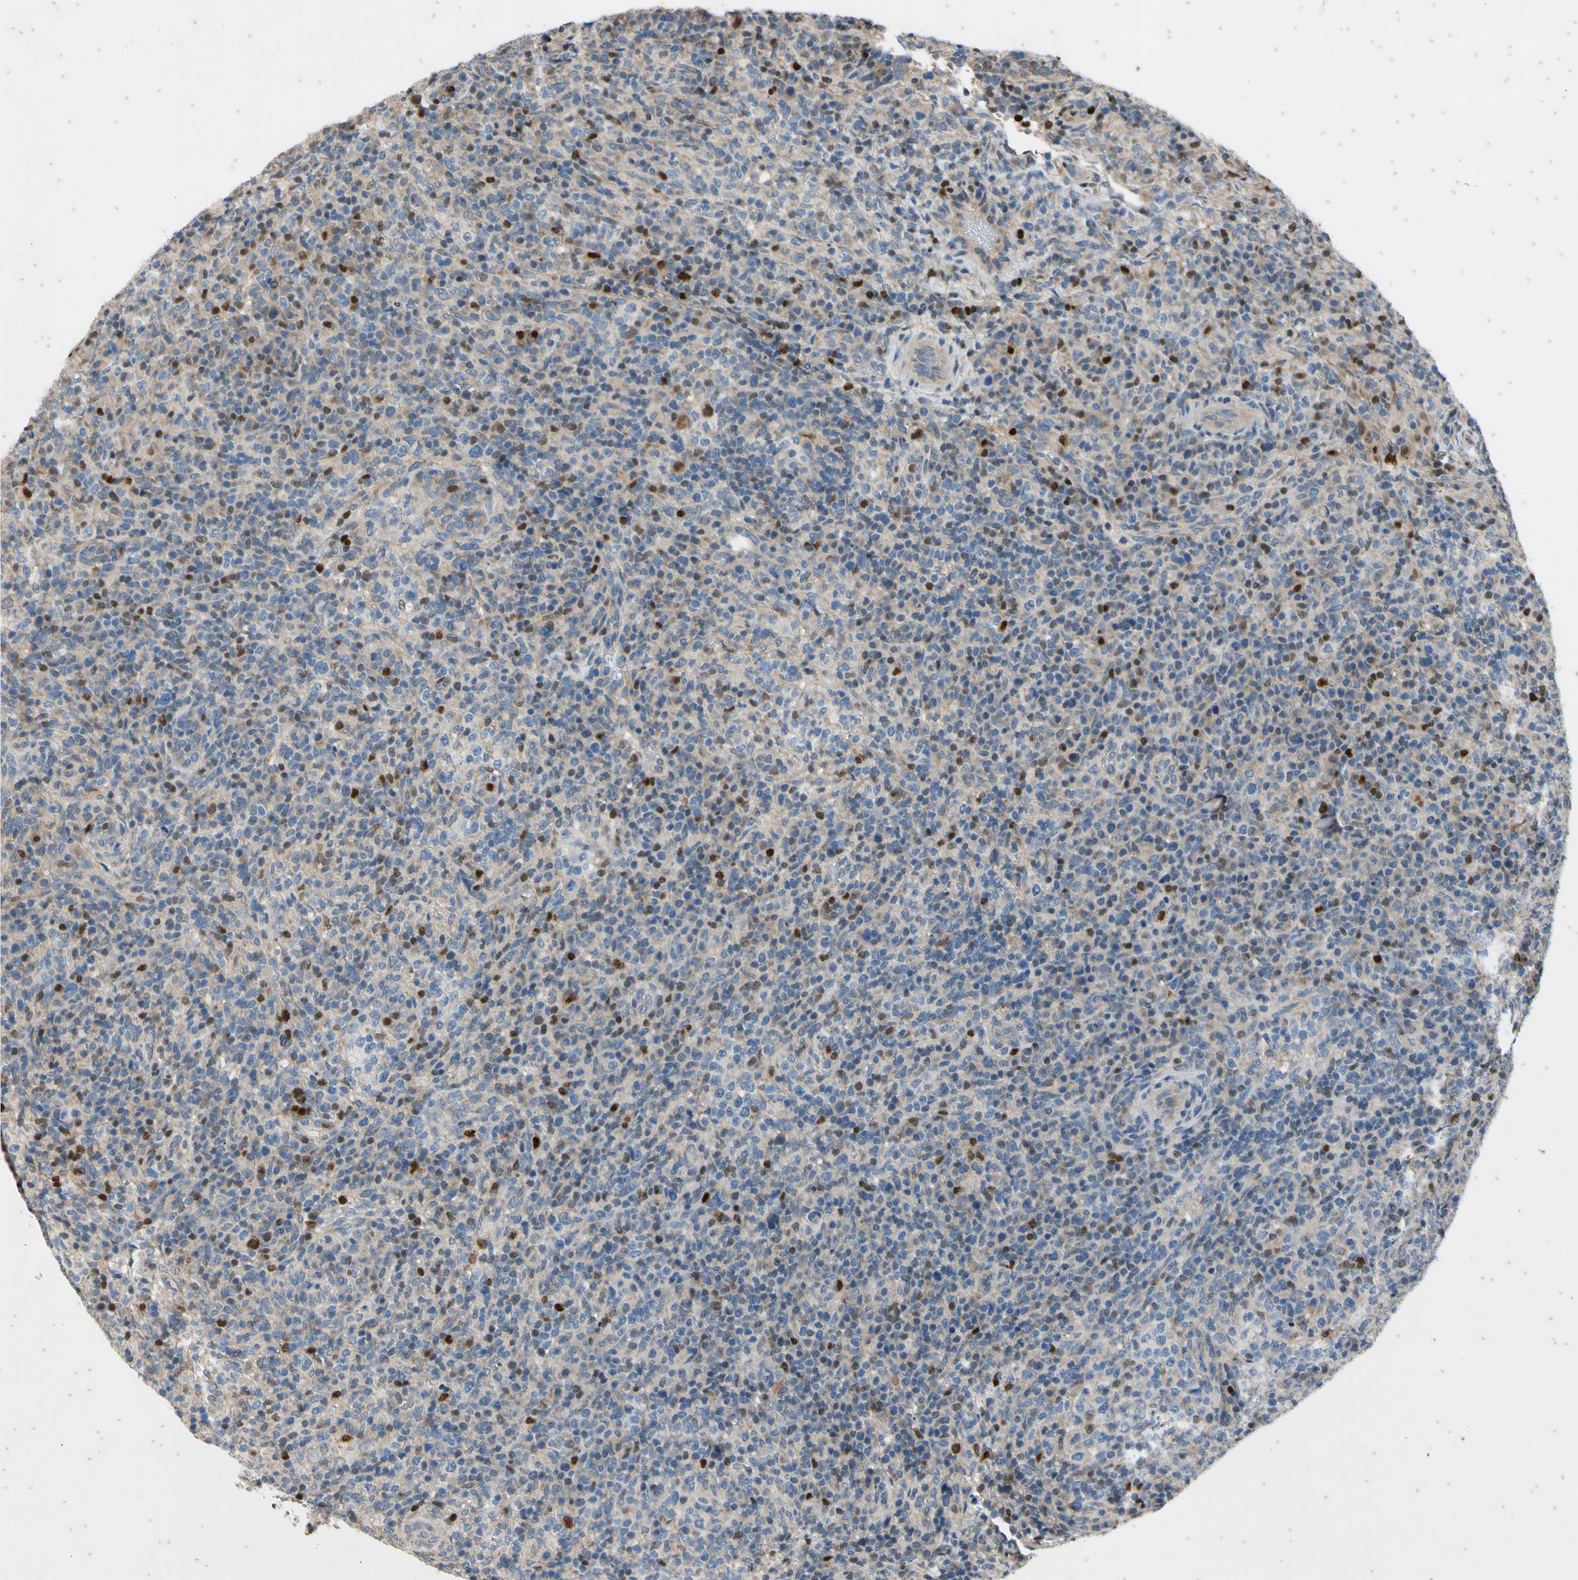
{"staining": {"intensity": "negative", "quantity": "none", "location": "none"}, "tissue": "lymphoma", "cell_type": "Tumor cells", "image_type": "cancer", "snomed": [{"axis": "morphology", "description": "Malignant lymphoma, non-Hodgkin's type, High grade"}, {"axis": "topography", "description": "Lymph node"}], "caption": "Micrograph shows no protein expression in tumor cells of lymphoma tissue. (DAB (3,3'-diaminobenzidine) immunohistochemistry (IHC) with hematoxylin counter stain).", "gene": "TBX21", "patient": {"sex": "female", "age": 76}}